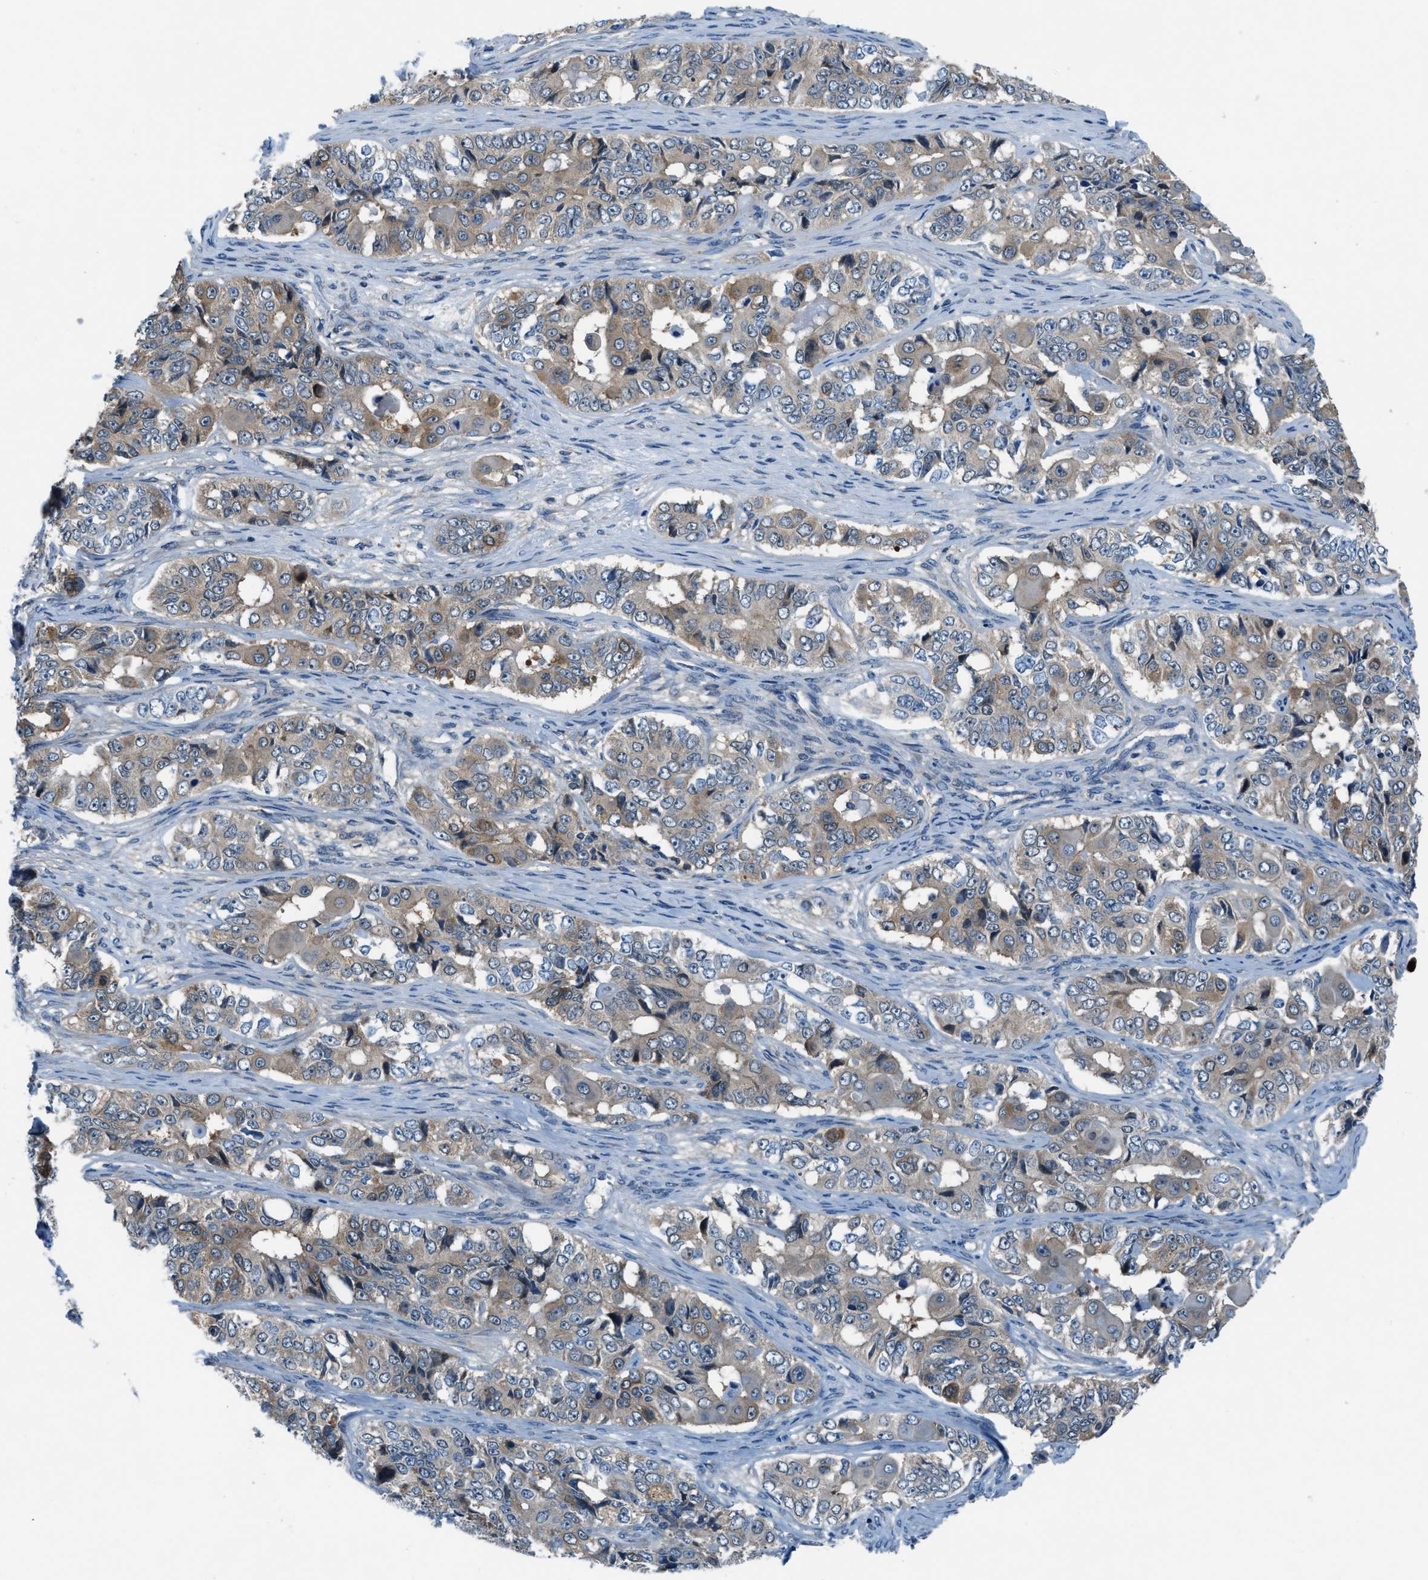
{"staining": {"intensity": "weak", "quantity": ">75%", "location": "cytoplasmic/membranous"}, "tissue": "ovarian cancer", "cell_type": "Tumor cells", "image_type": "cancer", "snomed": [{"axis": "morphology", "description": "Carcinoma, endometroid"}, {"axis": "topography", "description": "Ovary"}], "caption": "The immunohistochemical stain highlights weak cytoplasmic/membranous positivity in tumor cells of ovarian cancer (endometroid carcinoma) tissue. (DAB = brown stain, brightfield microscopy at high magnification).", "gene": "ARFGAP2", "patient": {"sex": "female", "age": 51}}